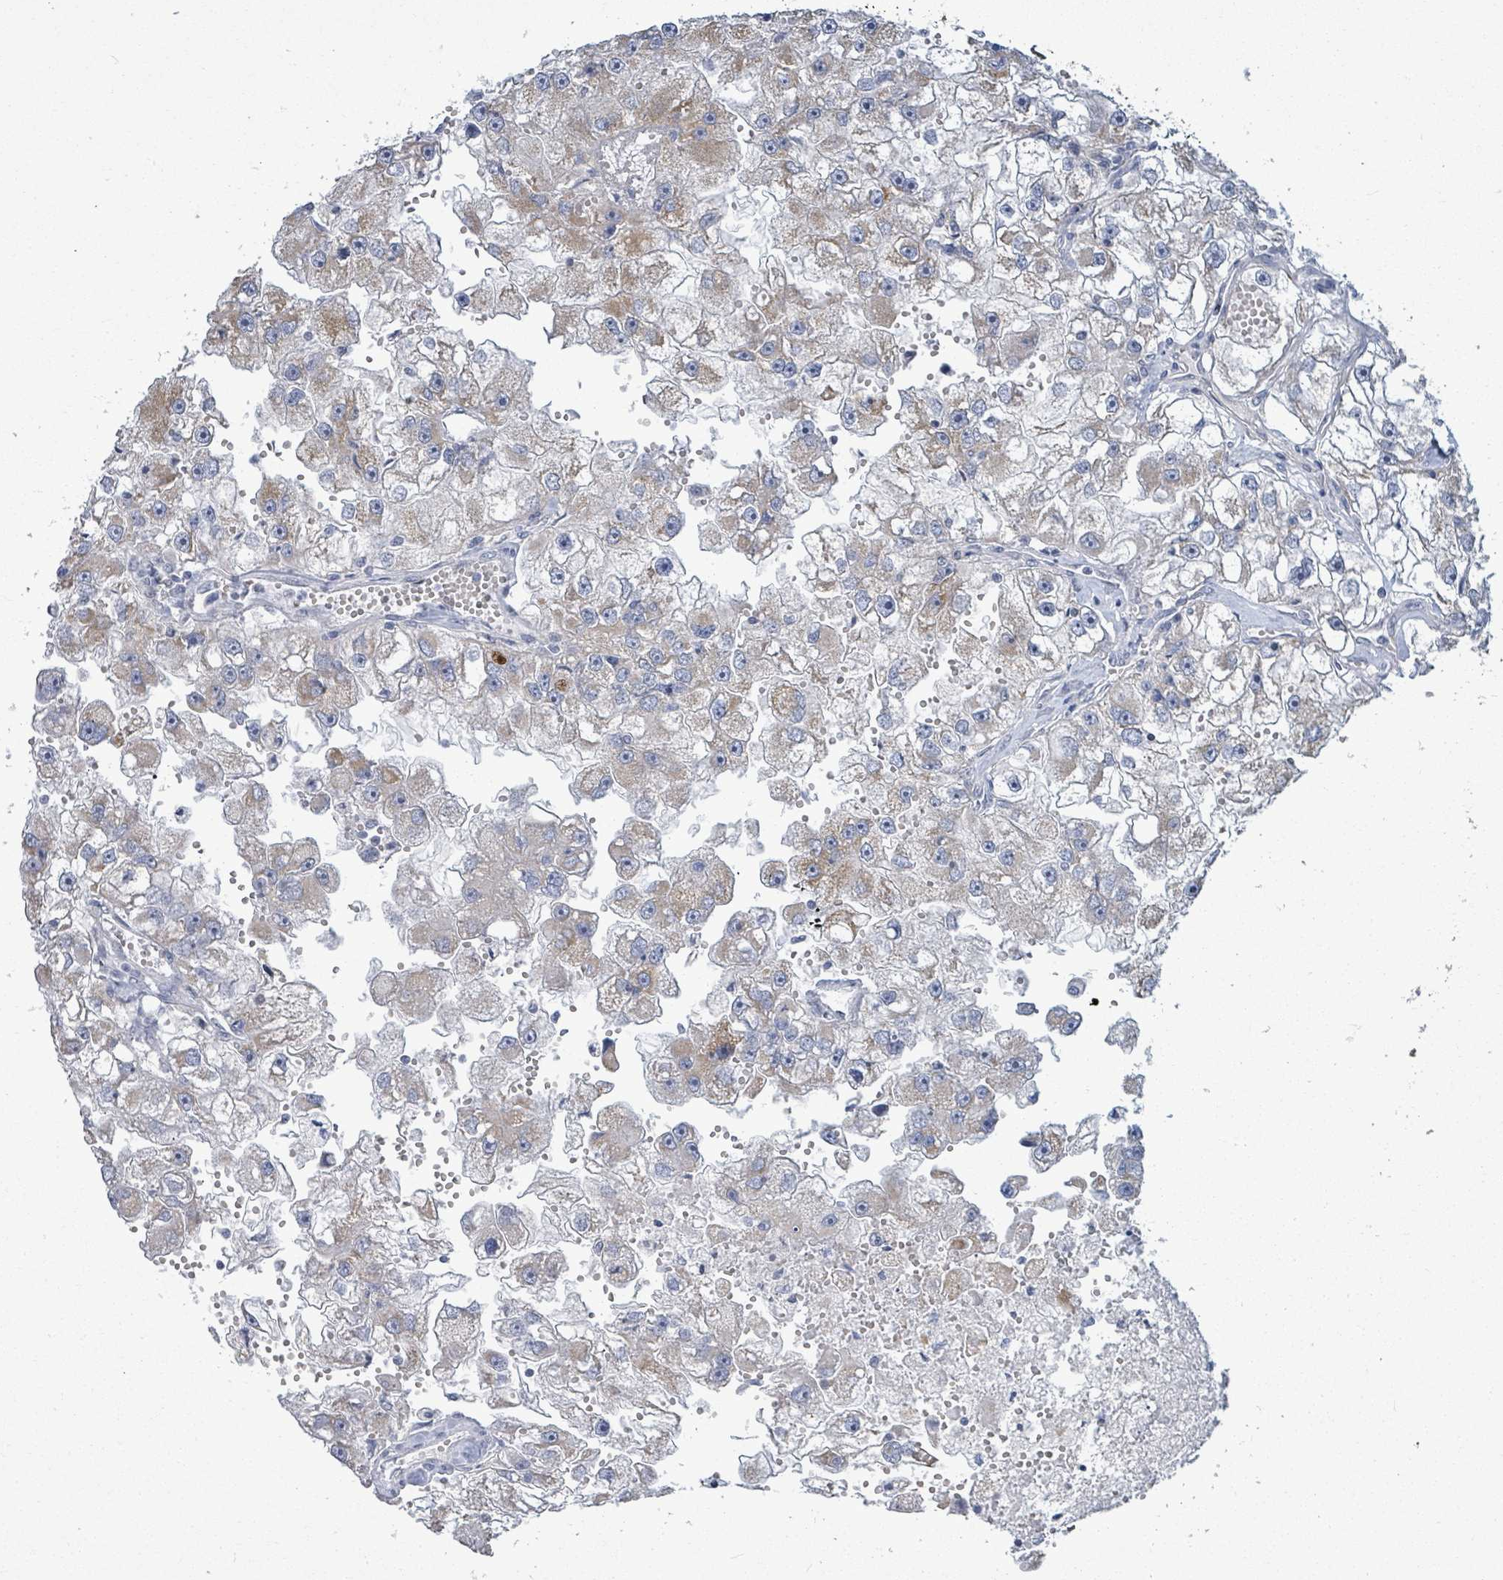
{"staining": {"intensity": "weak", "quantity": "25%-75%", "location": "cytoplasmic/membranous"}, "tissue": "renal cancer", "cell_type": "Tumor cells", "image_type": "cancer", "snomed": [{"axis": "morphology", "description": "Adenocarcinoma, NOS"}, {"axis": "topography", "description": "Kidney"}], "caption": "A low amount of weak cytoplasmic/membranous expression is identified in approximately 25%-75% of tumor cells in renal adenocarcinoma tissue.", "gene": "ZFPM1", "patient": {"sex": "male", "age": 63}}